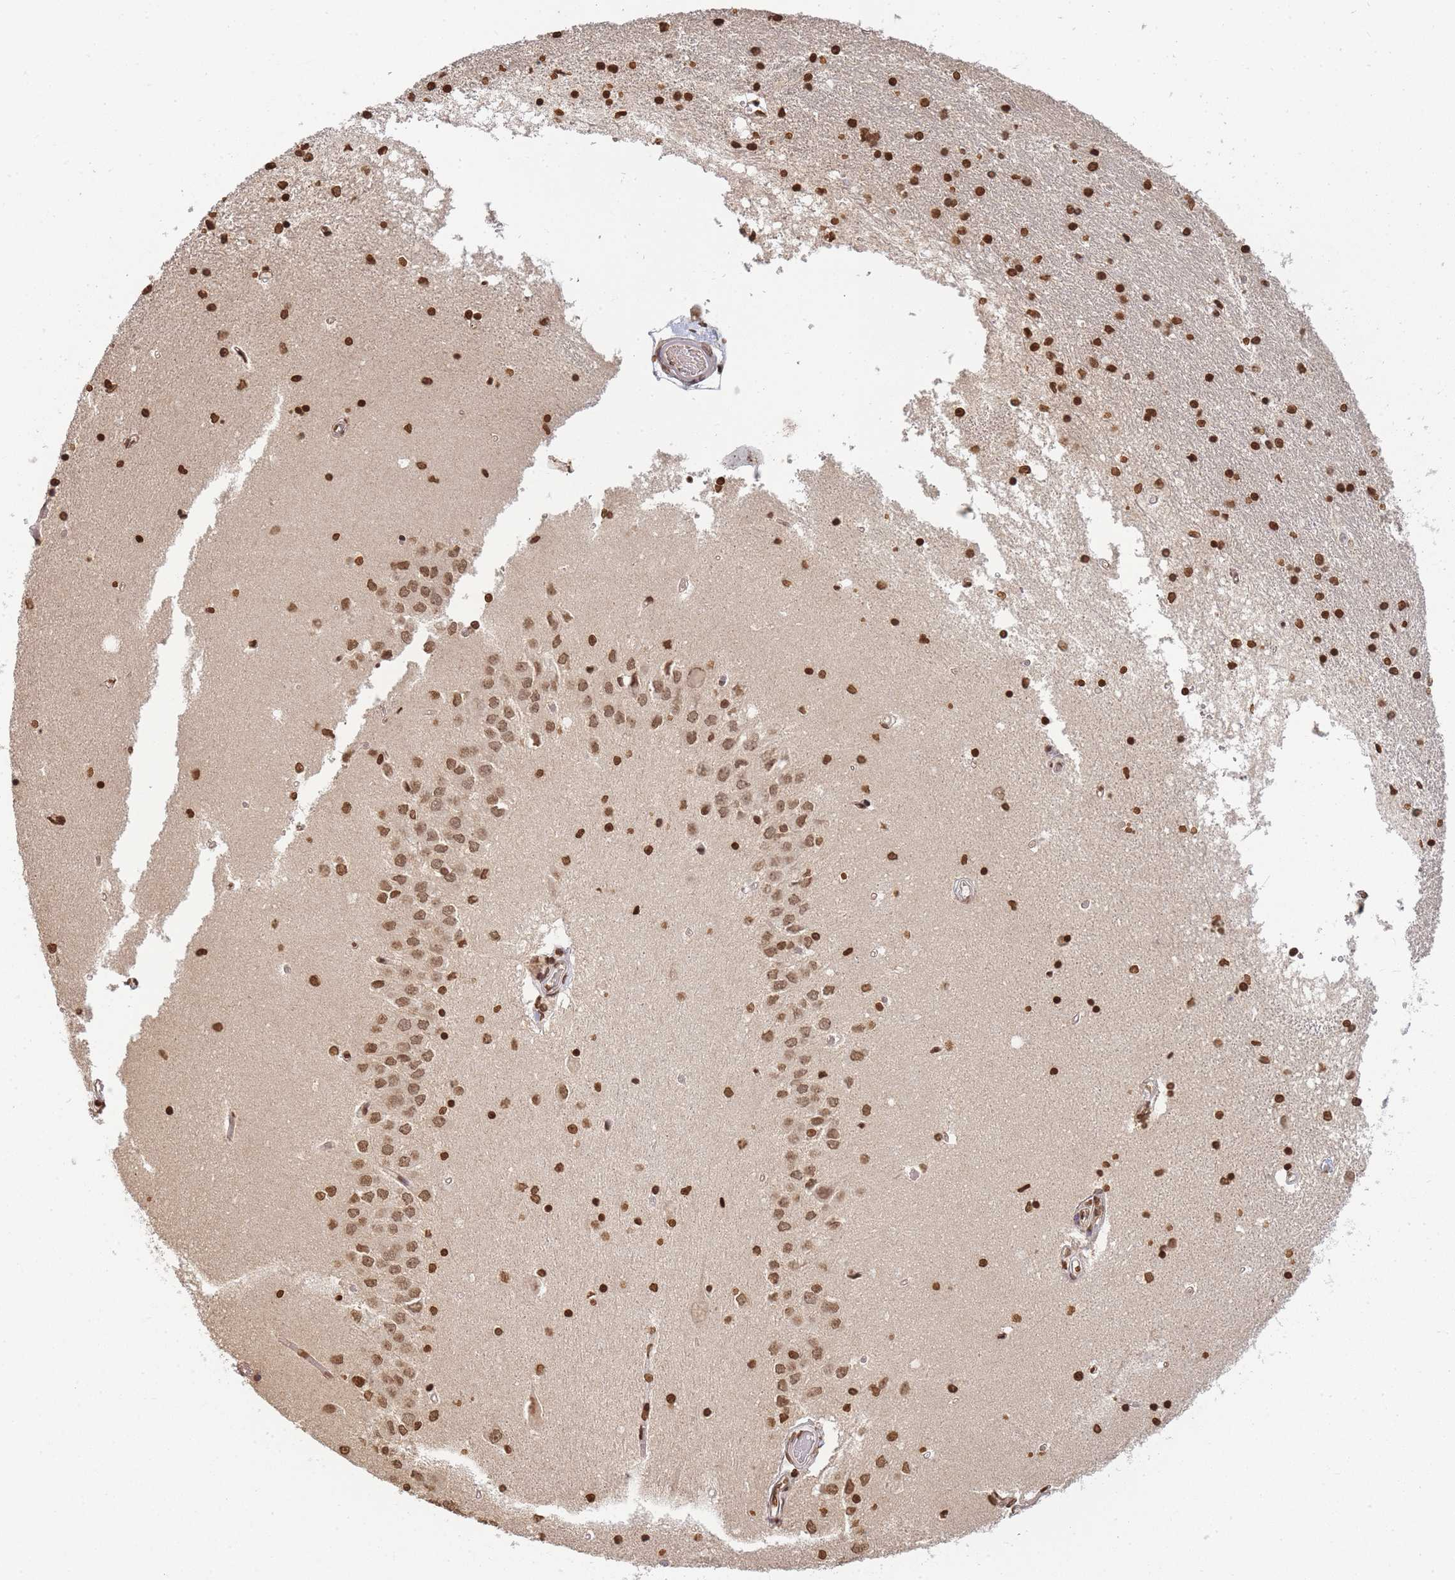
{"staining": {"intensity": "strong", "quantity": ">75%", "location": "nuclear"}, "tissue": "hippocampus", "cell_type": "Glial cells", "image_type": "normal", "snomed": [{"axis": "morphology", "description": "Normal tissue, NOS"}, {"axis": "topography", "description": "Hippocampus"}], "caption": "Unremarkable hippocampus exhibits strong nuclear staining in approximately >75% of glial cells.", "gene": "WWTR1", "patient": {"sex": "male", "age": 45}}